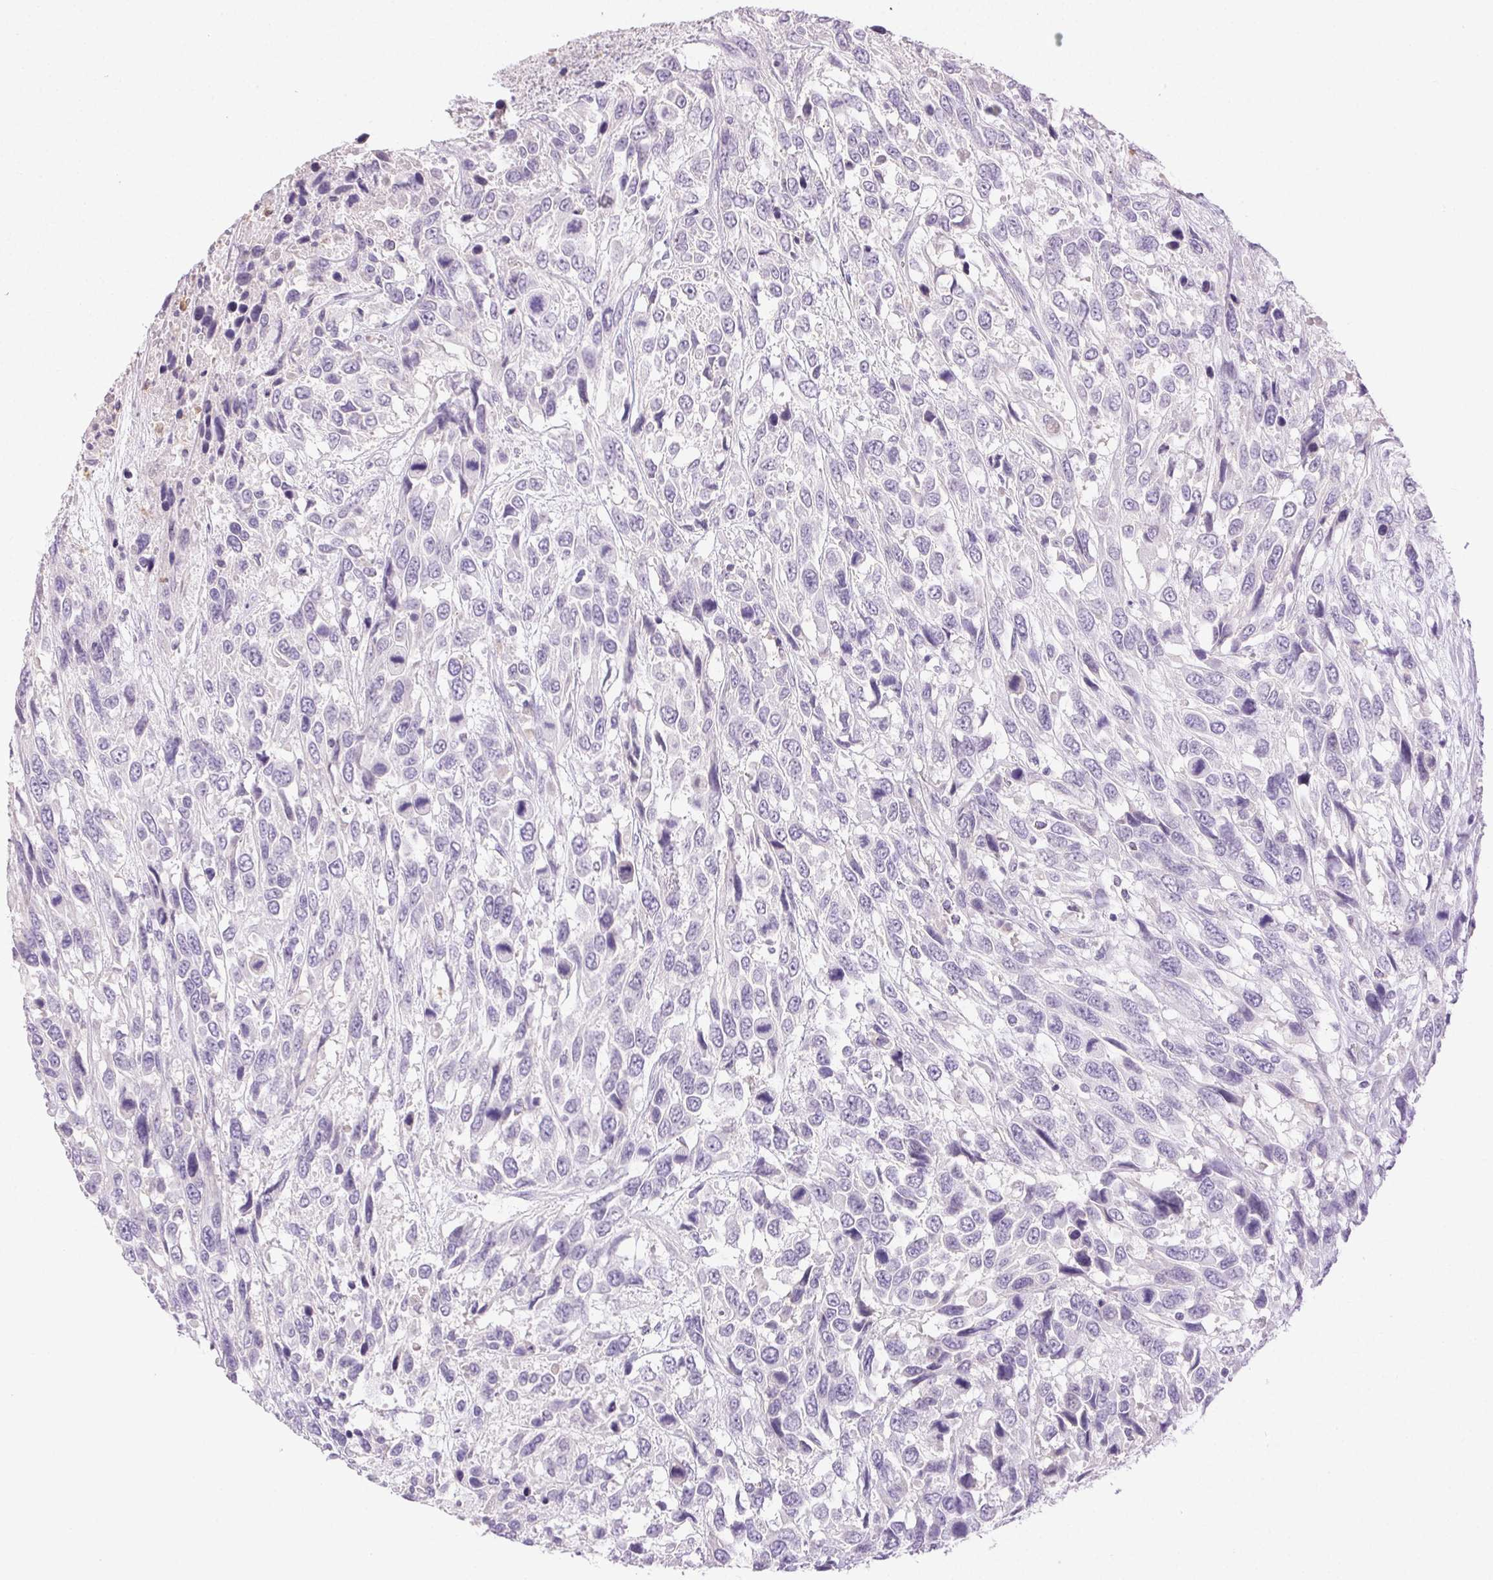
{"staining": {"intensity": "negative", "quantity": "none", "location": "none"}, "tissue": "urothelial cancer", "cell_type": "Tumor cells", "image_type": "cancer", "snomed": [{"axis": "morphology", "description": "Urothelial carcinoma, High grade"}, {"axis": "topography", "description": "Urinary bladder"}], "caption": "There is no significant positivity in tumor cells of urothelial cancer.", "gene": "EMX2", "patient": {"sex": "female", "age": 70}}